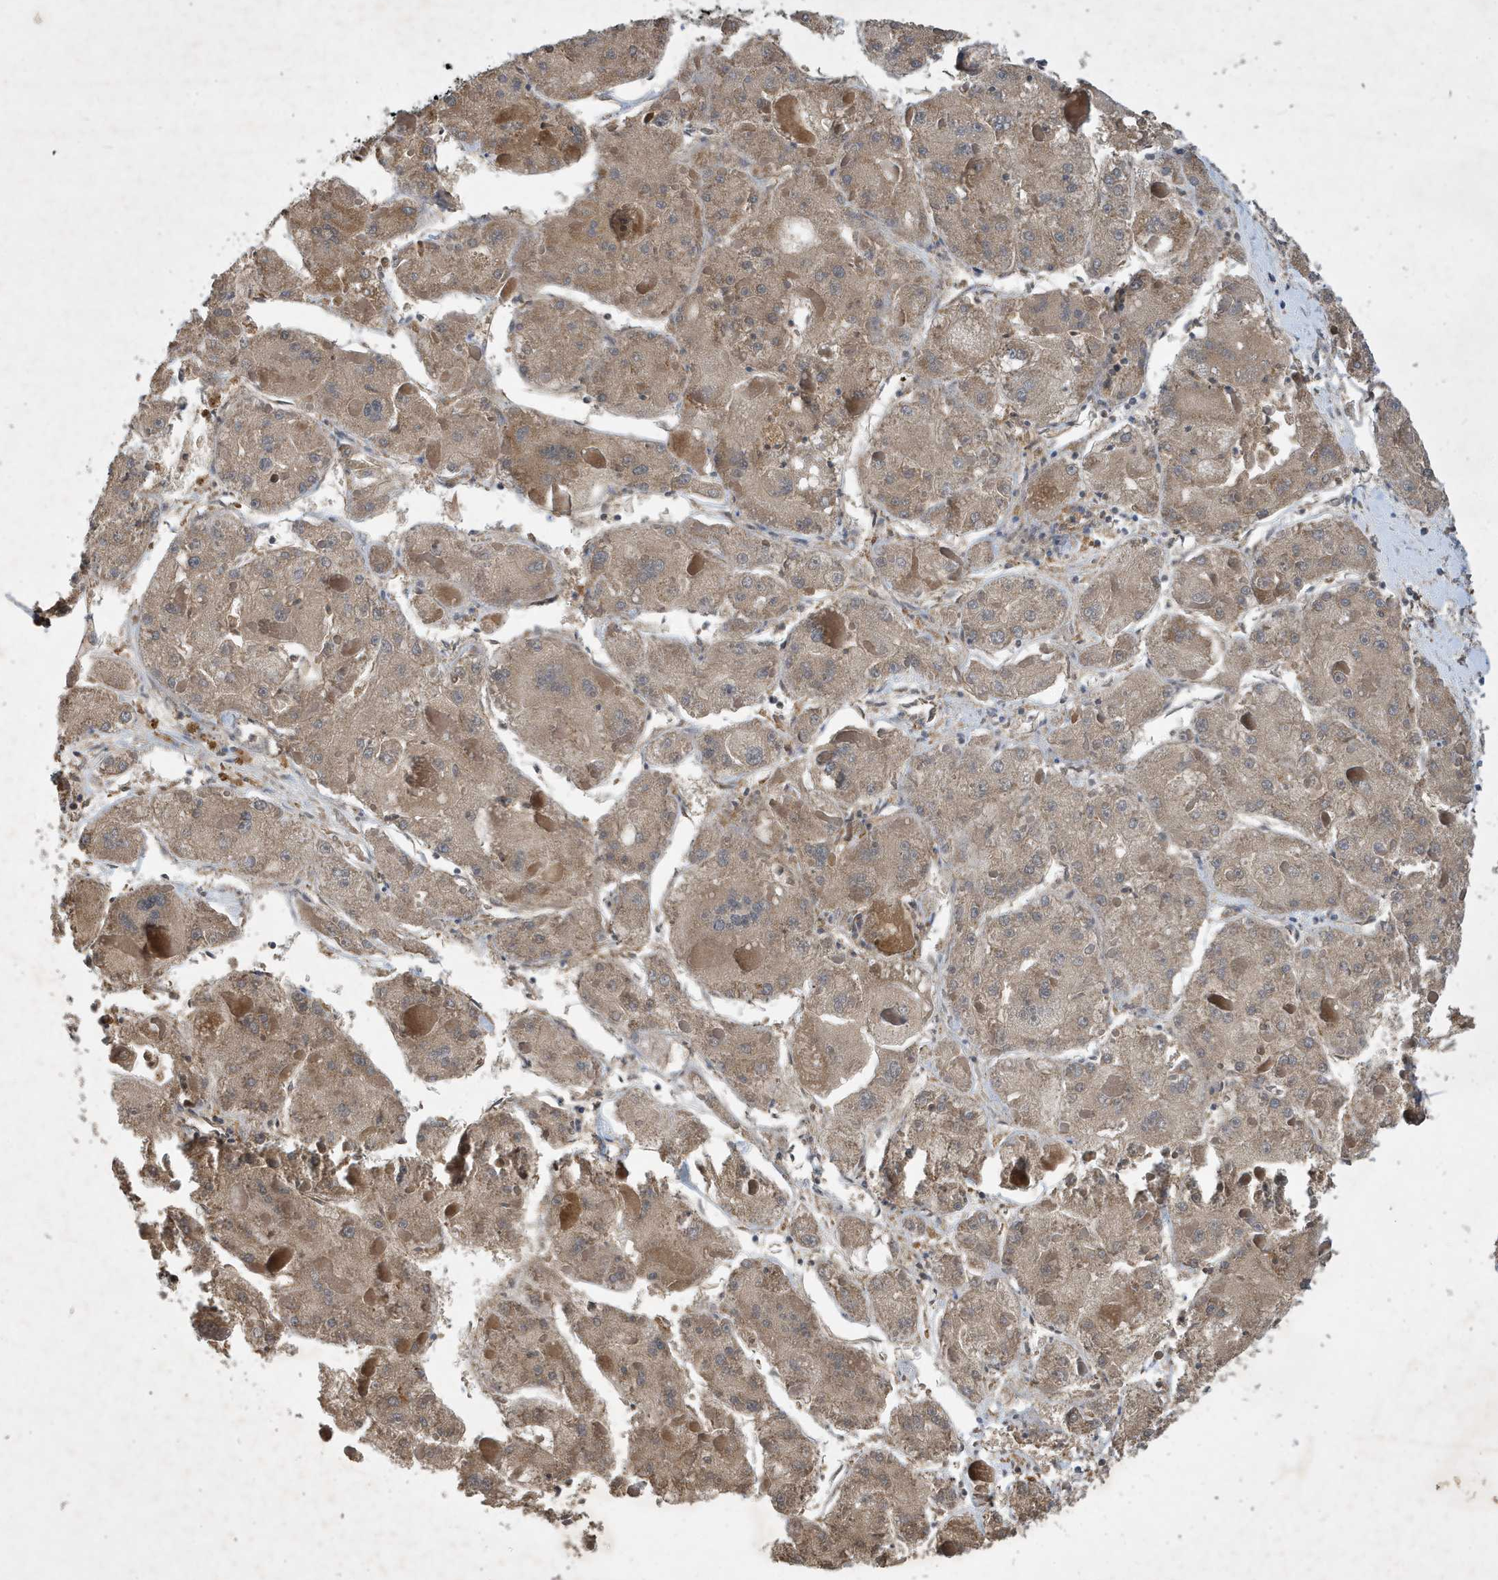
{"staining": {"intensity": "weak", "quantity": ">75%", "location": "cytoplasmic/membranous"}, "tissue": "liver cancer", "cell_type": "Tumor cells", "image_type": "cancer", "snomed": [{"axis": "morphology", "description": "Carcinoma, Hepatocellular, NOS"}, {"axis": "topography", "description": "Liver"}], "caption": "Tumor cells exhibit low levels of weak cytoplasmic/membranous expression in about >75% of cells in liver cancer.", "gene": "STK19", "patient": {"sex": "female", "age": 73}}